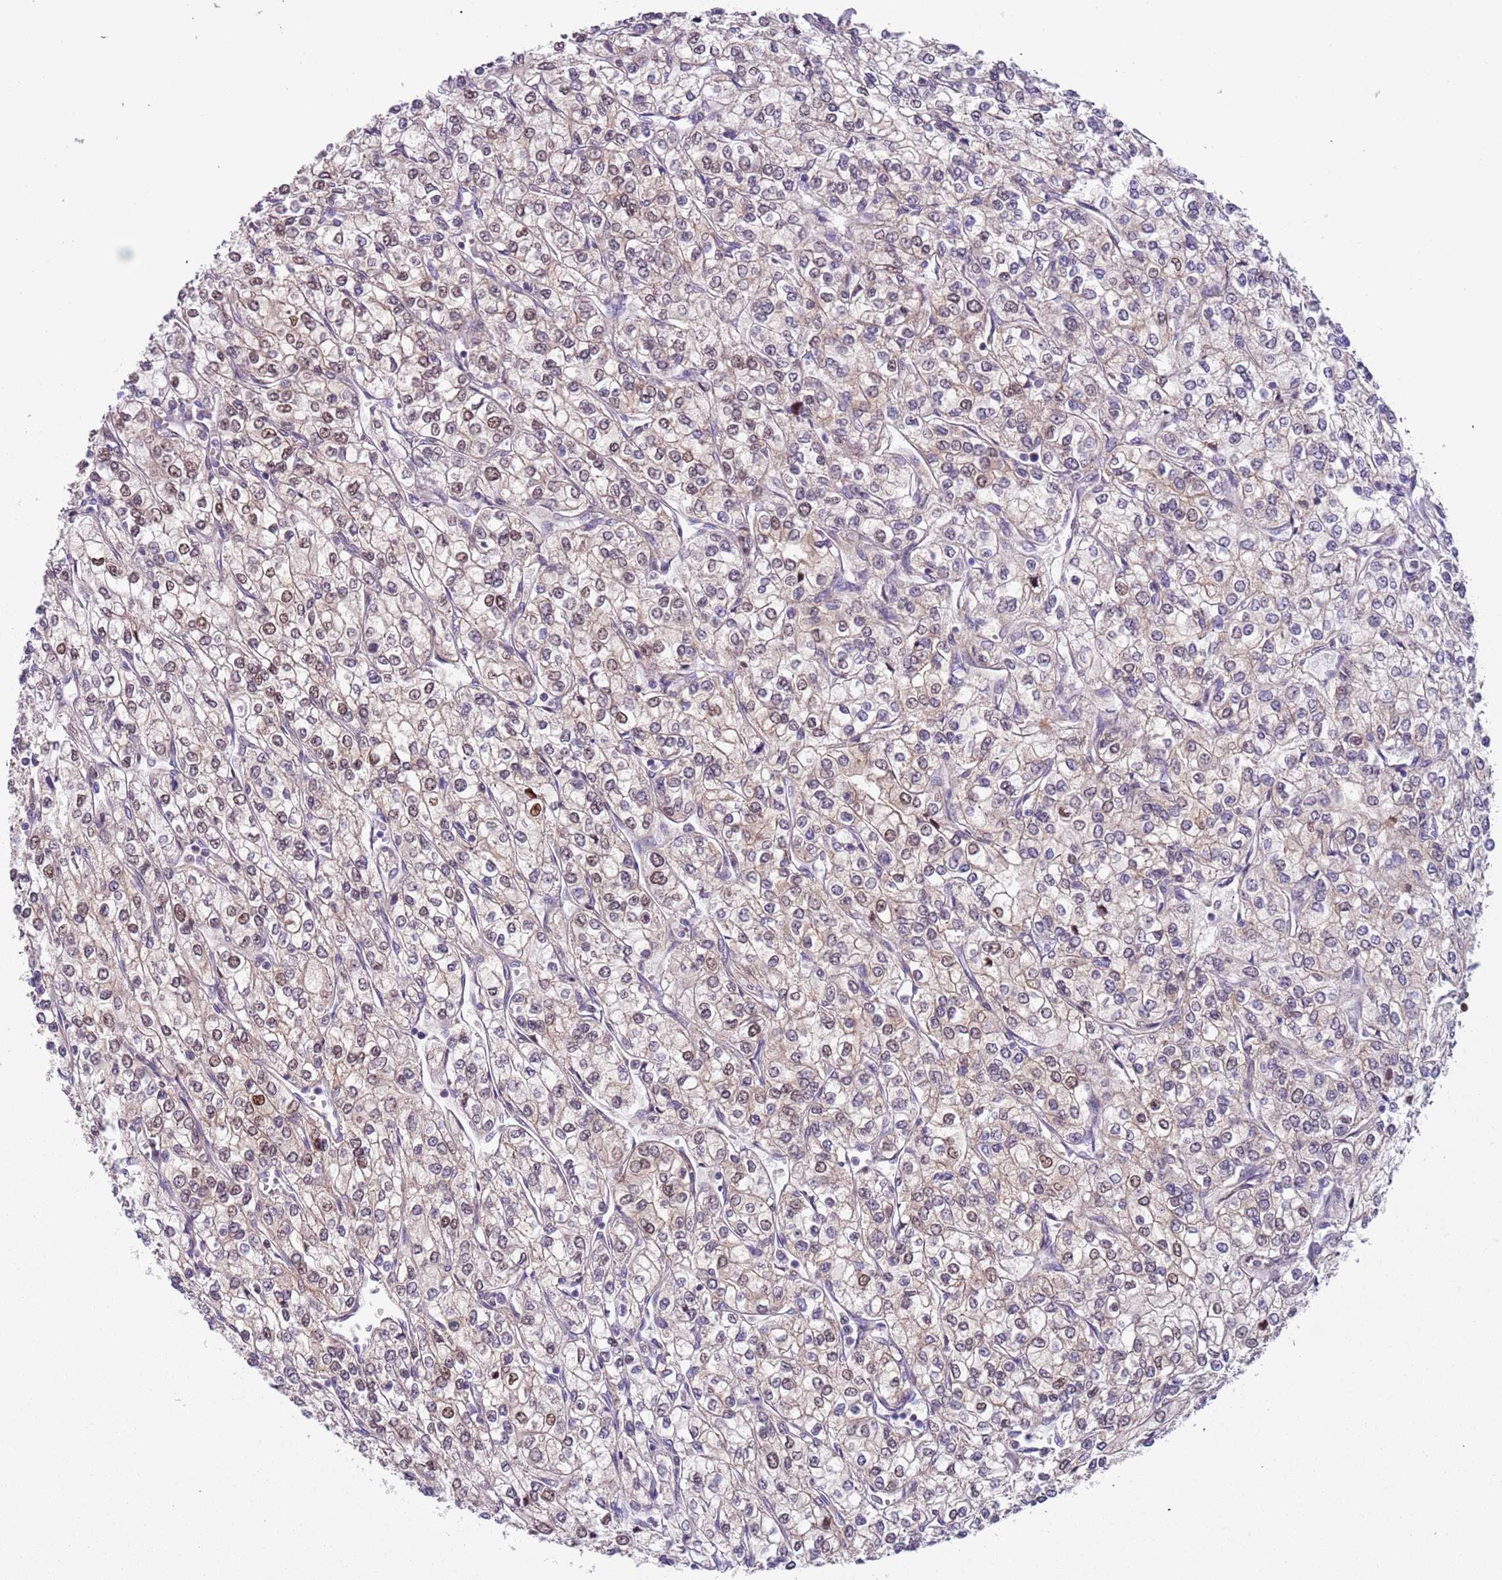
{"staining": {"intensity": "moderate", "quantity": "25%-75%", "location": "nuclear"}, "tissue": "renal cancer", "cell_type": "Tumor cells", "image_type": "cancer", "snomed": [{"axis": "morphology", "description": "Adenocarcinoma, NOS"}, {"axis": "topography", "description": "Kidney"}], "caption": "Immunohistochemistry (IHC) of human renal adenocarcinoma exhibits medium levels of moderate nuclear expression in approximately 25%-75% of tumor cells. (DAB IHC with brightfield microscopy, high magnification).", "gene": "RMND5B", "patient": {"sex": "male", "age": 80}}